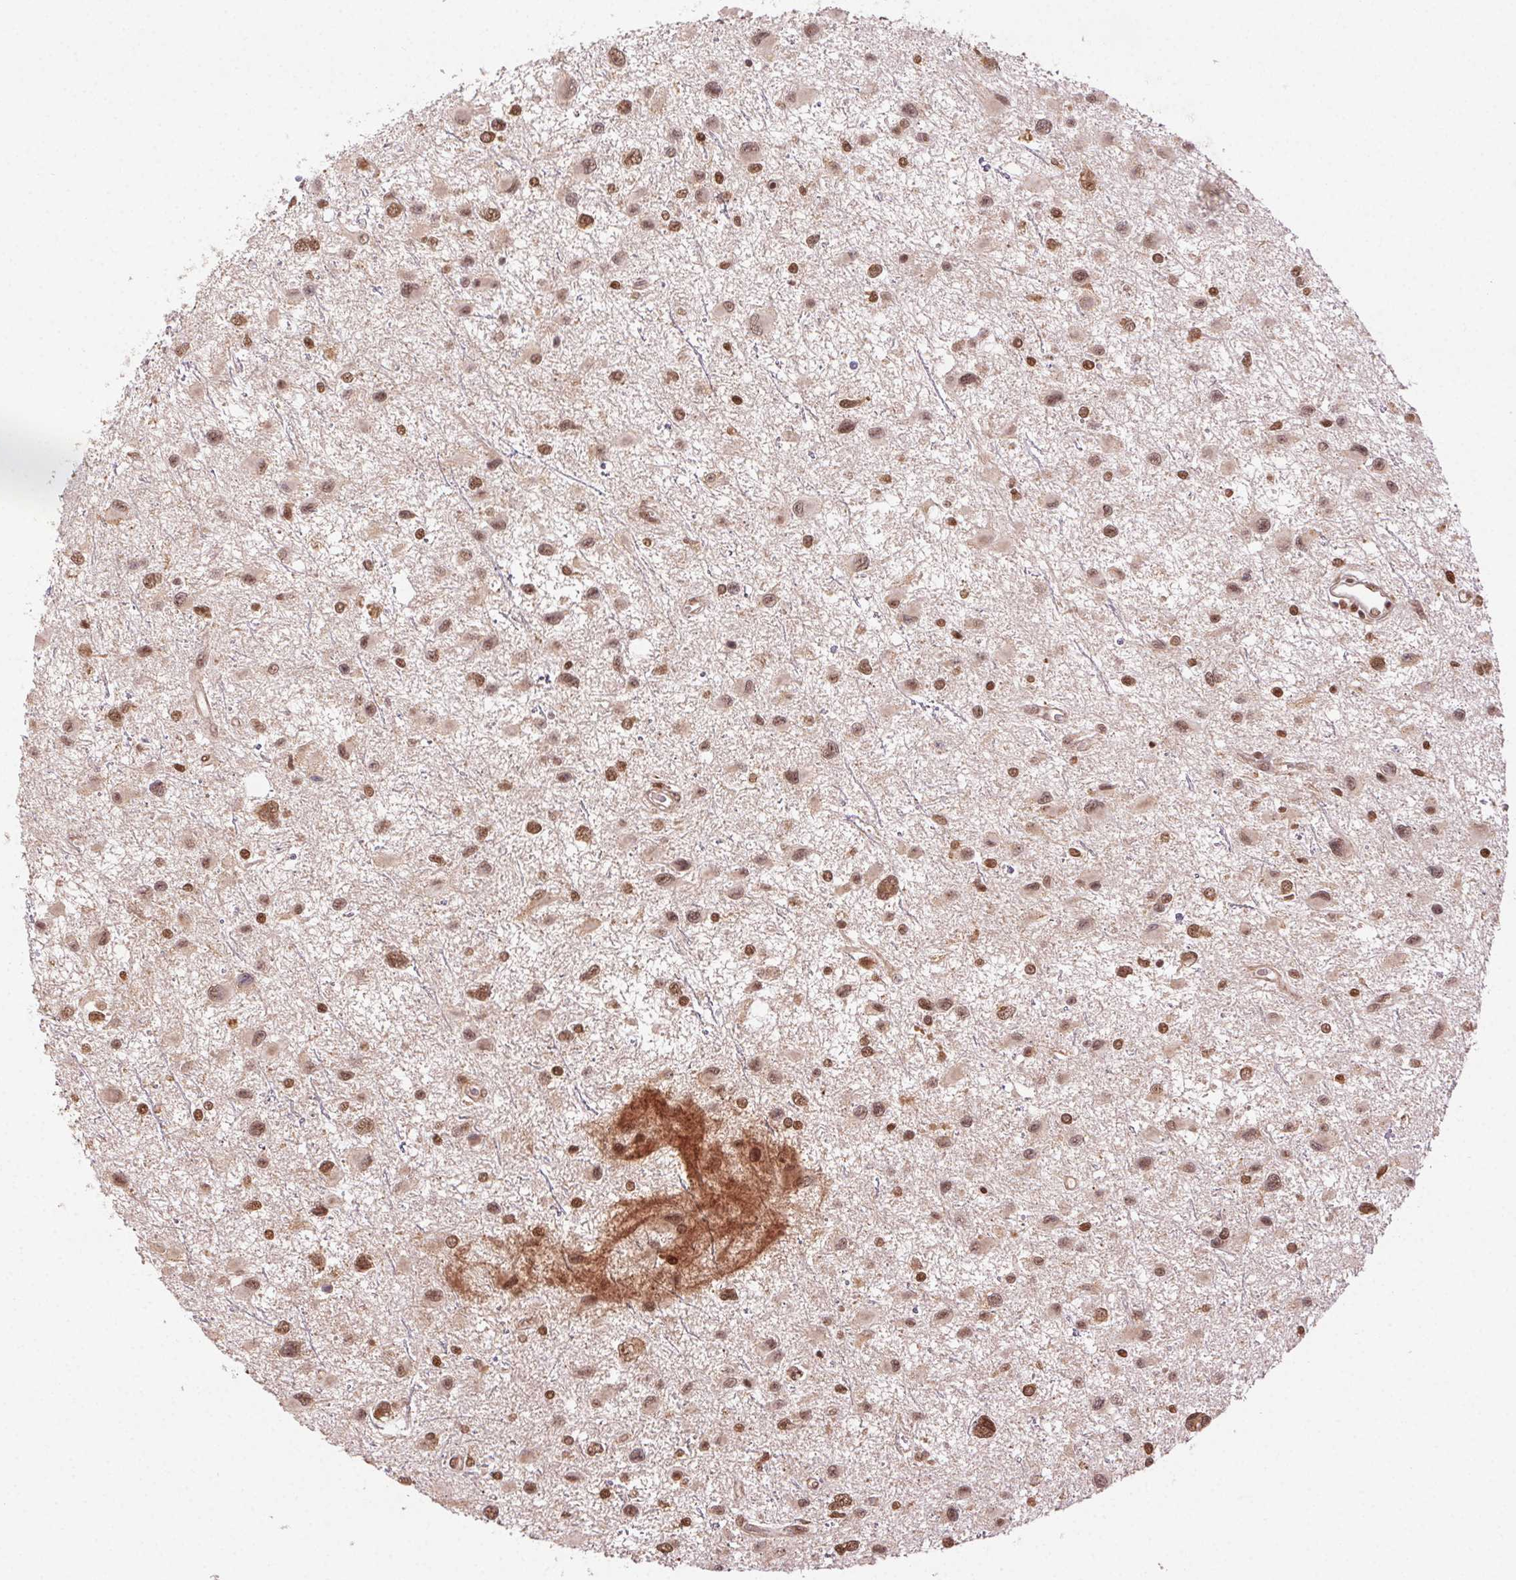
{"staining": {"intensity": "moderate", "quantity": ">75%", "location": "nuclear"}, "tissue": "glioma", "cell_type": "Tumor cells", "image_type": "cancer", "snomed": [{"axis": "morphology", "description": "Glioma, malignant, Low grade"}, {"axis": "topography", "description": "Brain"}], "caption": "Protein staining of malignant glioma (low-grade) tissue demonstrates moderate nuclear expression in approximately >75% of tumor cells.", "gene": "TREML4", "patient": {"sex": "female", "age": 32}}